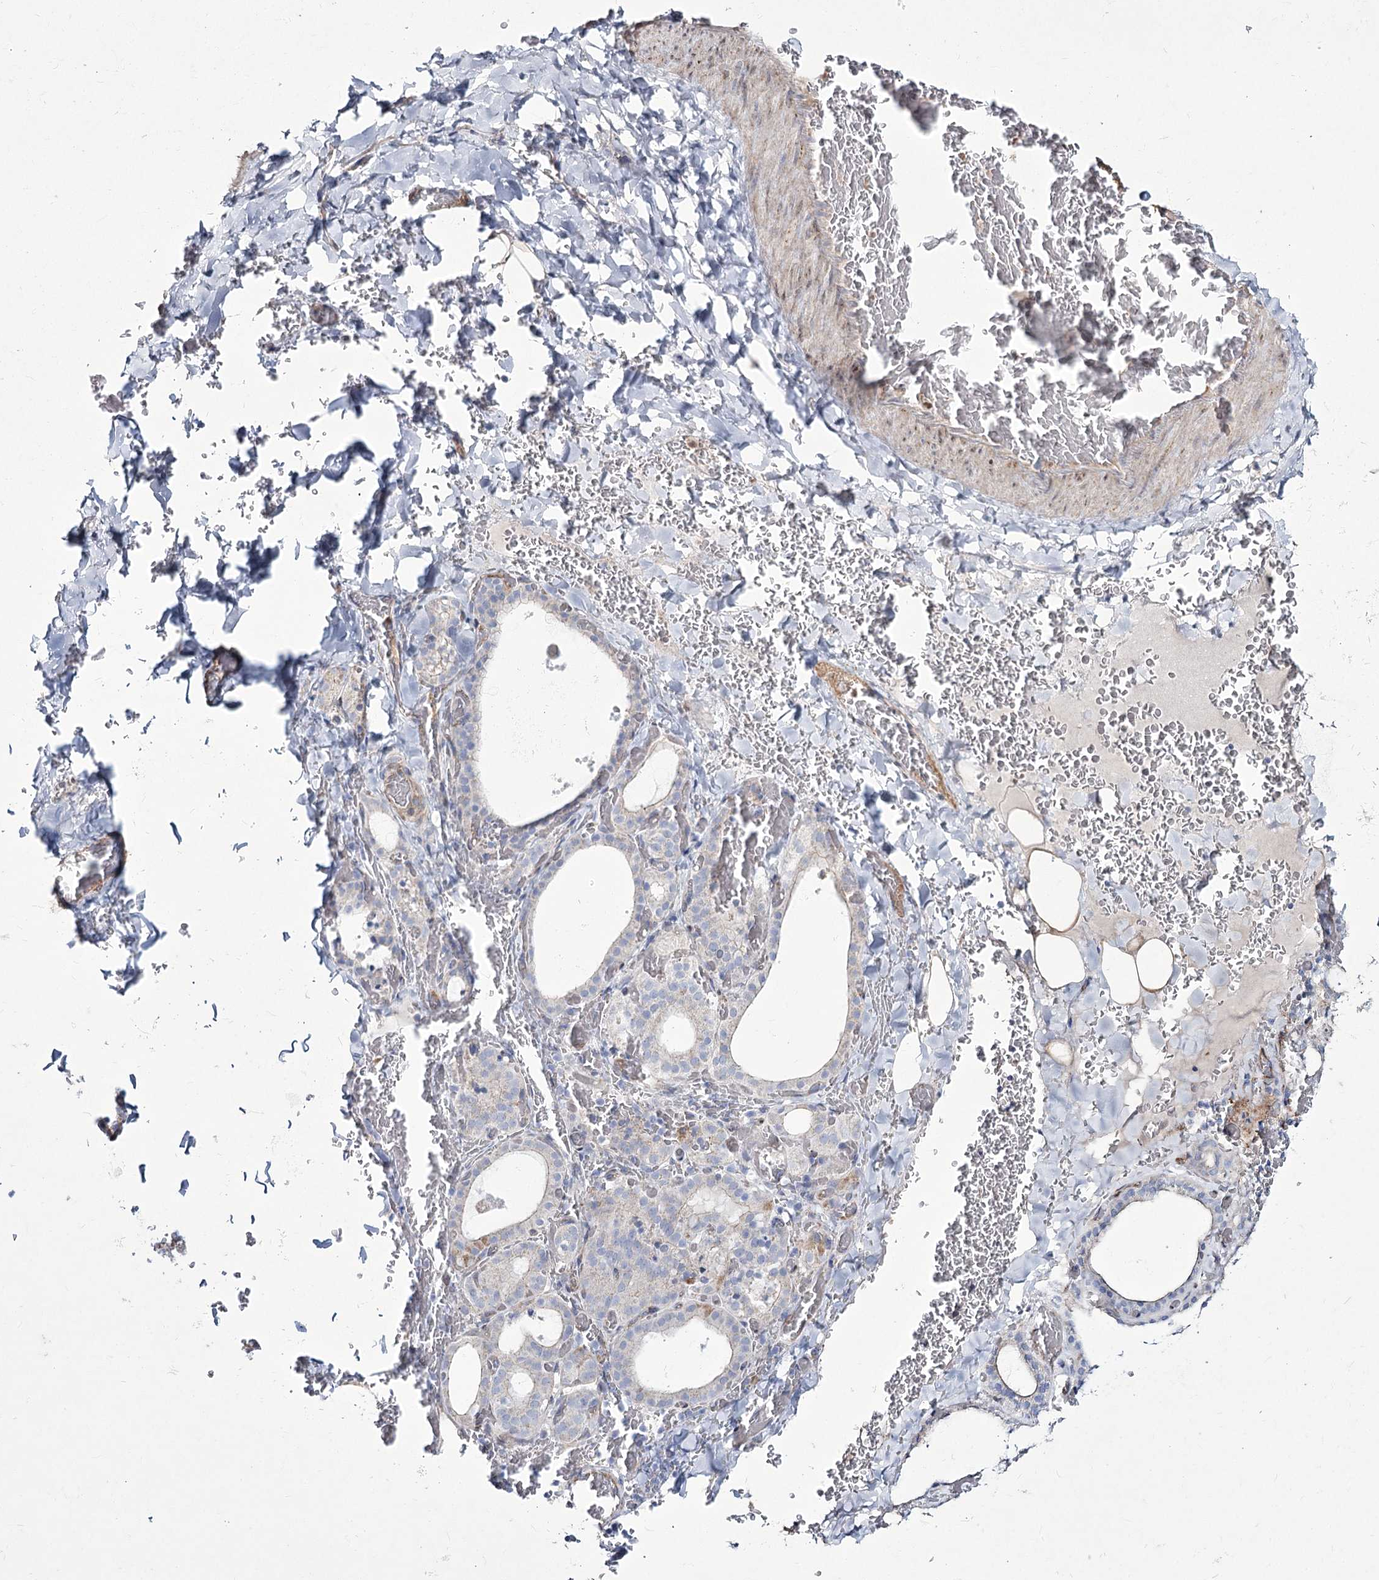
{"staining": {"intensity": "negative", "quantity": "none", "location": "none"}, "tissue": "thyroid gland", "cell_type": "Glandular cells", "image_type": "normal", "snomed": [{"axis": "morphology", "description": "Normal tissue, NOS"}, {"axis": "topography", "description": "Thyroid gland"}], "caption": "The micrograph shows no staining of glandular cells in unremarkable thyroid gland. (Immunohistochemistry (ihc), brightfield microscopy, high magnification).", "gene": "ME3", "patient": {"sex": "female", "age": 39}}